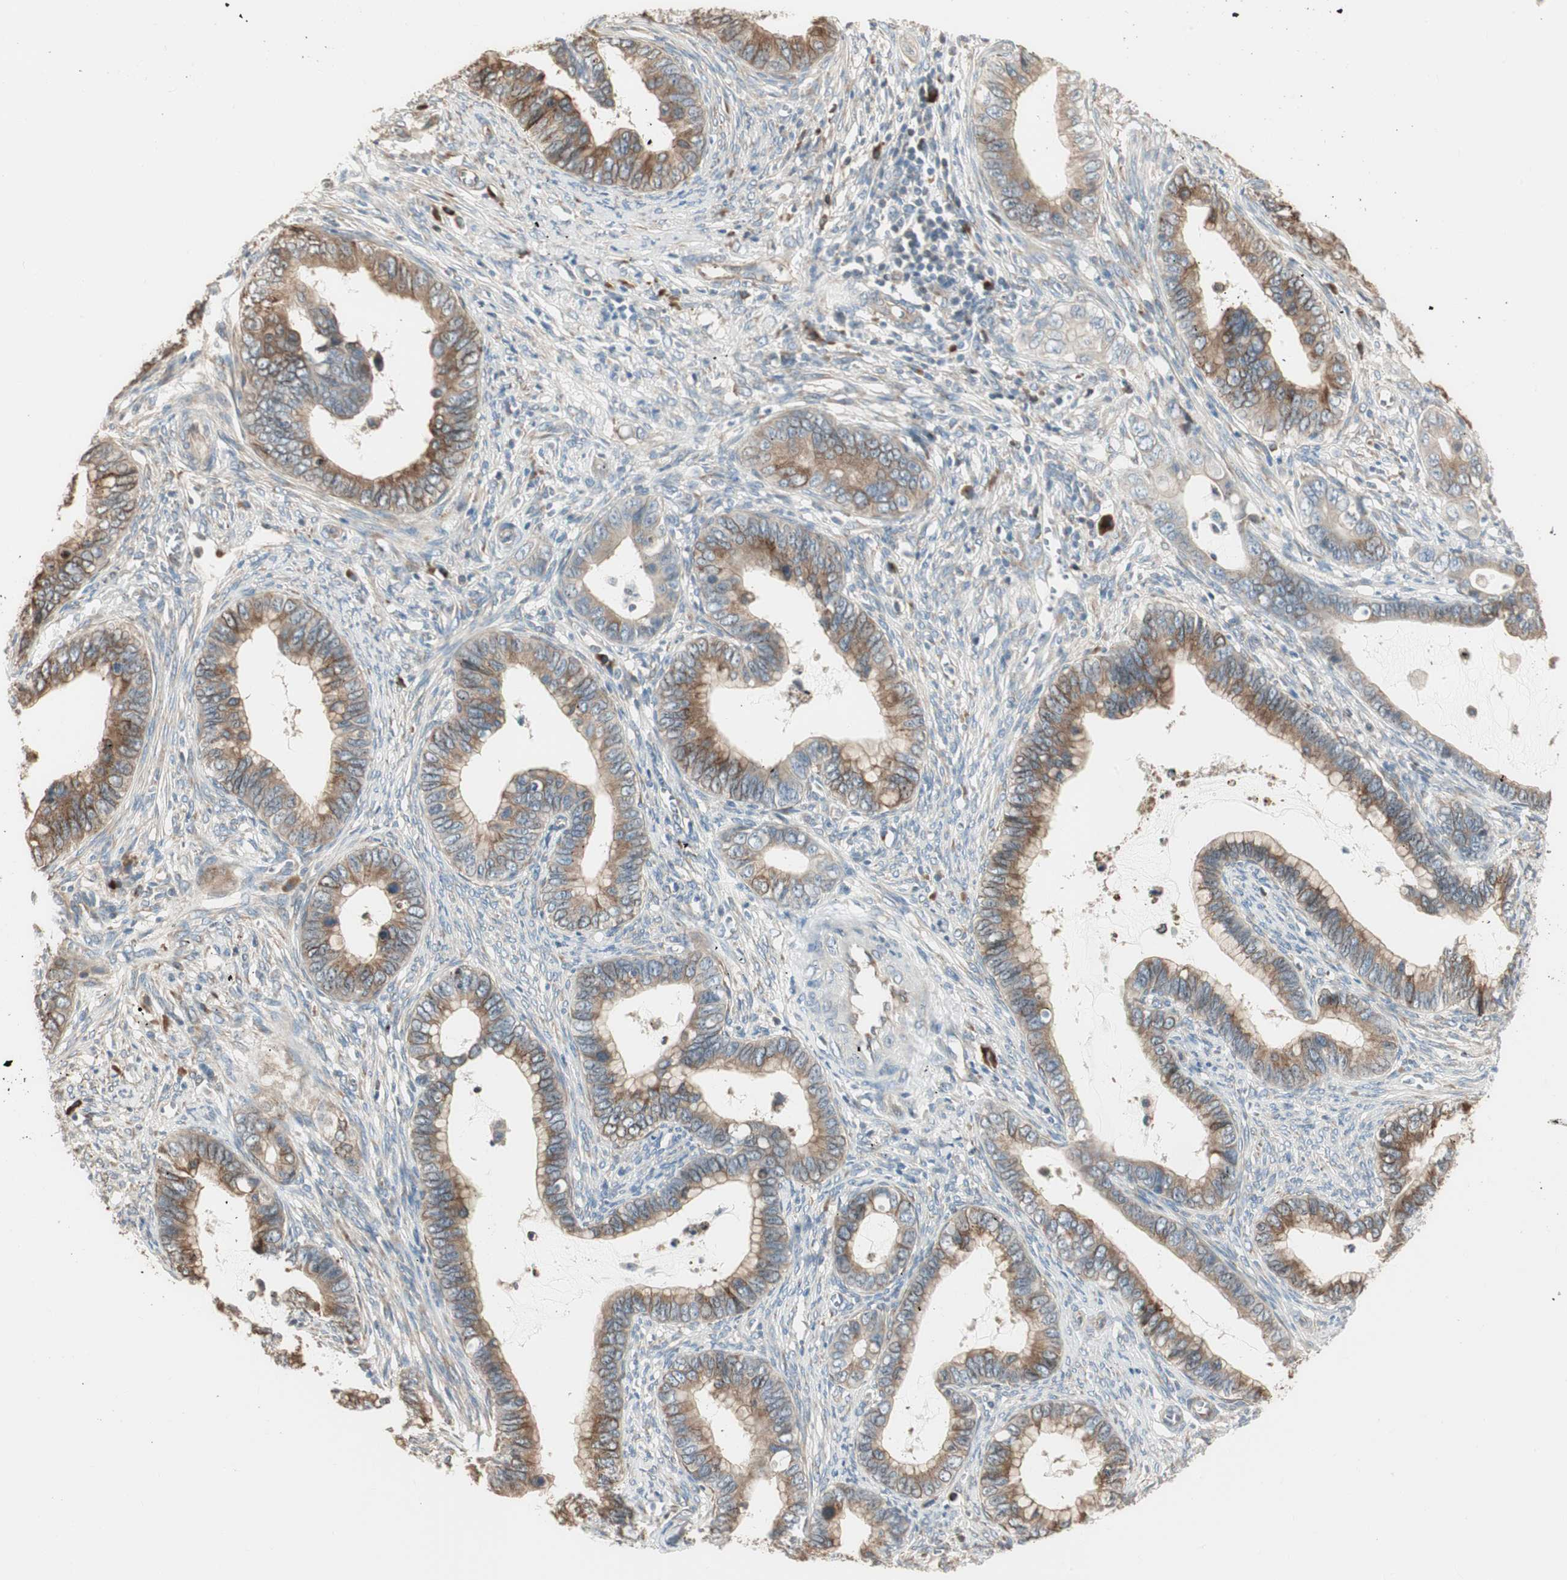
{"staining": {"intensity": "moderate", "quantity": "<25%", "location": "cytoplasmic/membranous"}, "tissue": "cervical cancer", "cell_type": "Tumor cells", "image_type": "cancer", "snomed": [{"axis": "morphology", "description": "Adenocarcinoma, NOS"}, {"axis": "topography", "description": "Cervix"}], "caption": "Cervical cancer stained for a protein (brown) demonstrates moderate cytoplasmic/membranous positive positivity in about <25% of tumor cells.", "gene": "NUCB2", "patient": {"sex": "female", "age": 44}}